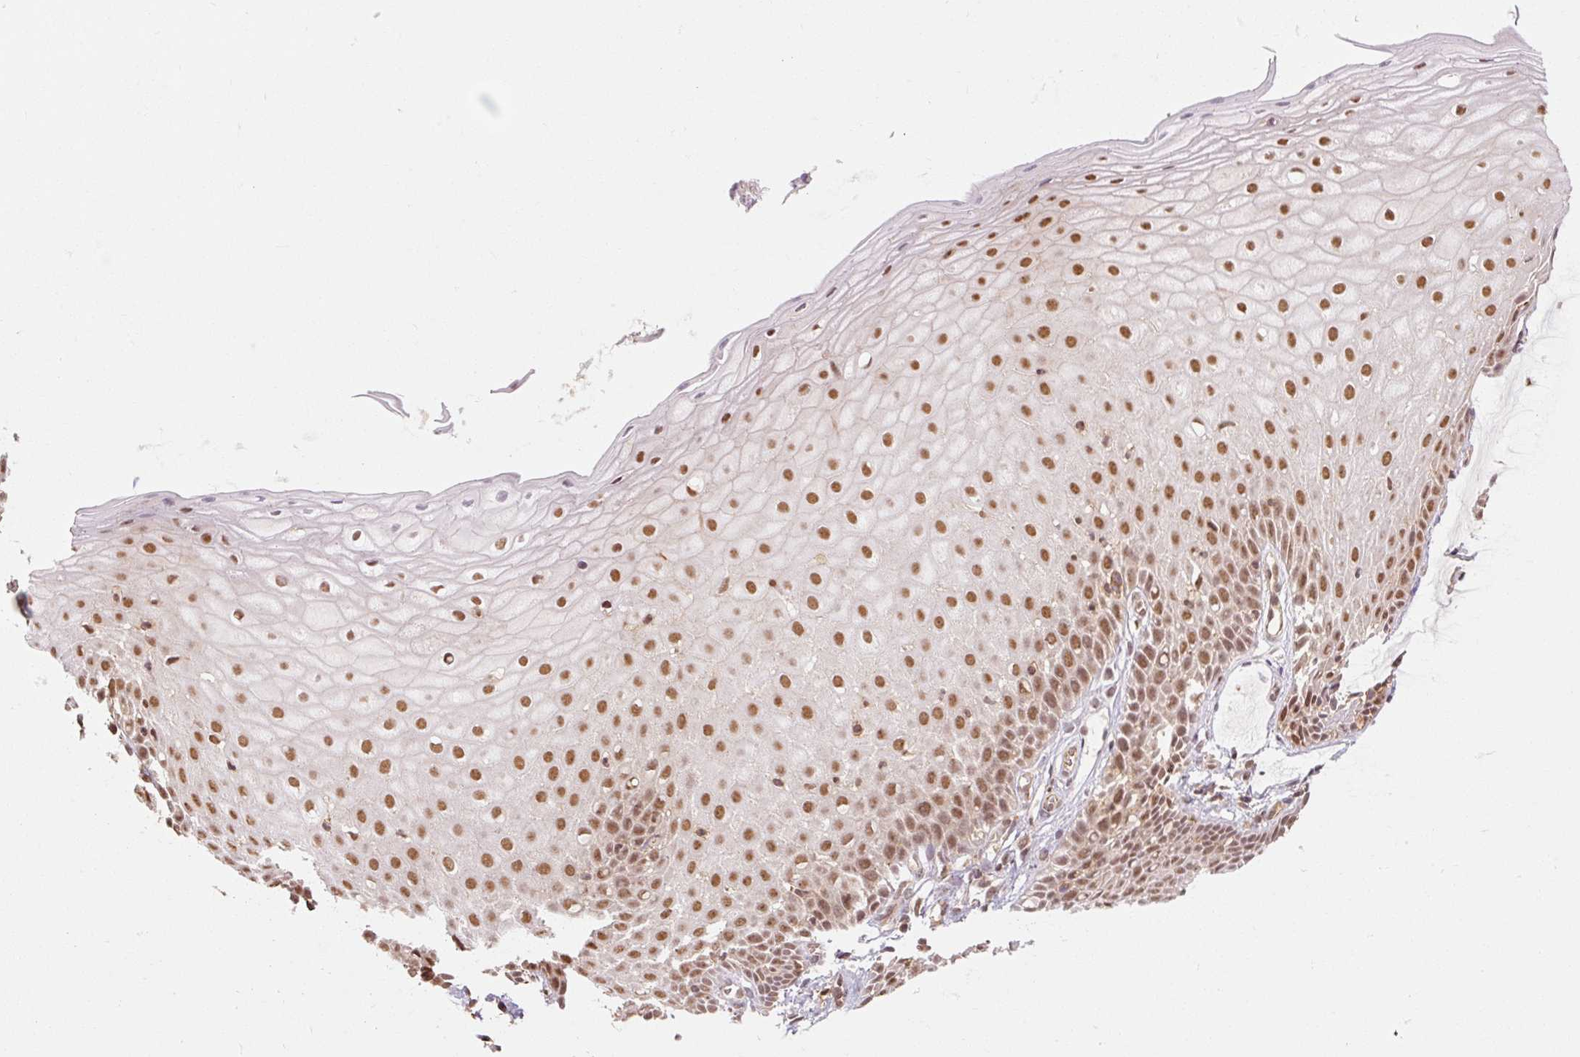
{"staining": {"intensity": "moderate", "quantity": ">75%", "location": "cytoplasmic/membranous,nuclear"}, "tissue": "cervix", "cell_type": "Glandular cells", "image_type": "normal", "snomed": [{"axis": "morphology", "description": "Normal tissue, NOS"}, {"axis": "topography", "description": "Cervix"}], "caption": "A photomicrograph showing moderate cytoplasmic/membranous,nuclear staining in about >75% of glandular cells in benign cervix, as visualized by brown immunohistochemical staining.", "gene": "CSTF1", "patient": {"sex": "female", "age": 36}}